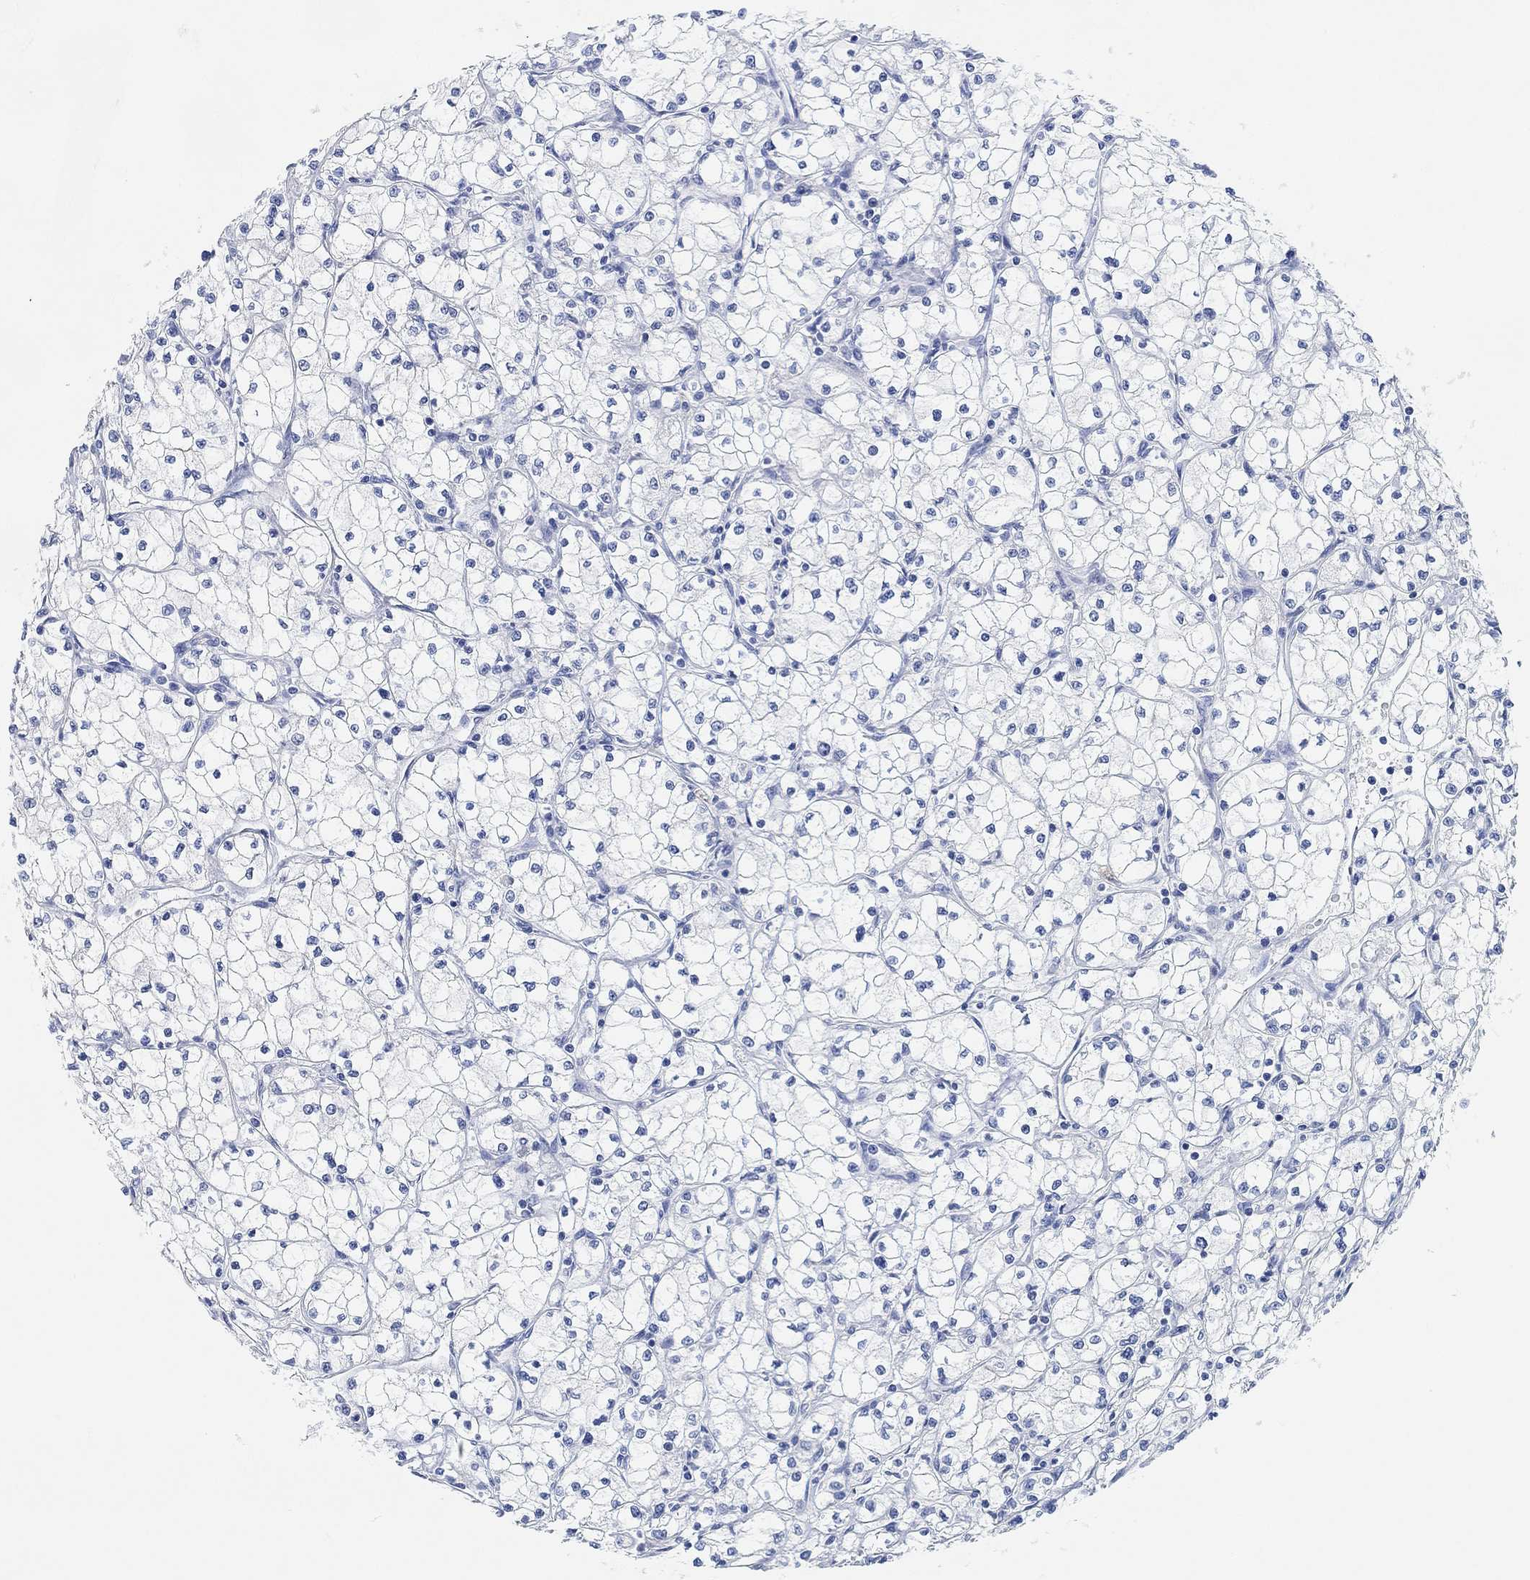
{"staining": {"intensity": "negative", "quantity": "none", "location": "none"}, "tissue": "renal cancer", "cell_type": "Tumor cells", "image_type": "cancer", "snomed": [{"axis": "morphology", "description": "Adenocarcinoma, NOS"}, {"axis": "topography", "description": "Kidney"}], "caption": "DAB immunohistochemical staining of adenocarcinoma (renal) reveals no significant positivity in tumor cells.", "gene": "RGS1", "patient": {"sex": "male", "age": 67}}